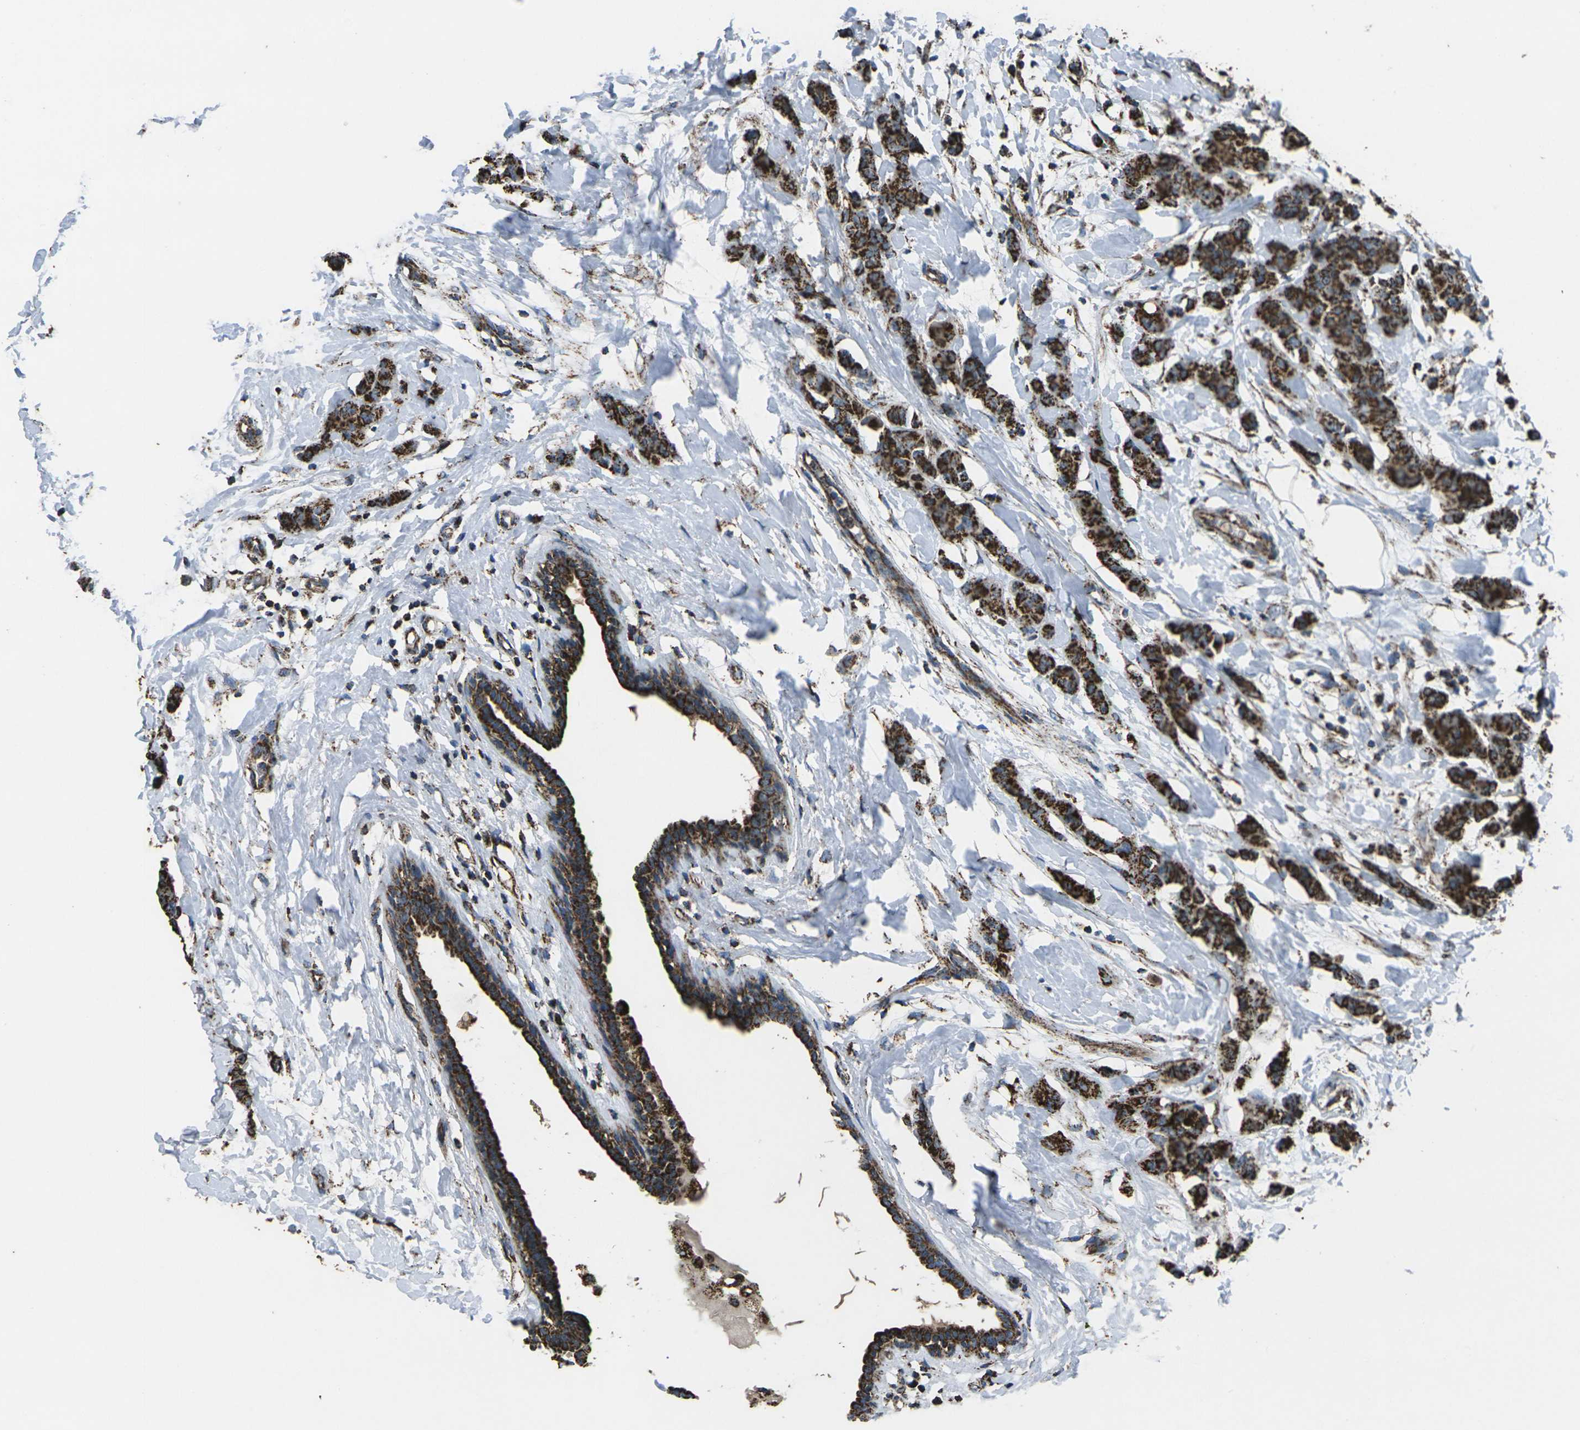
{"staining": {"intensity": "strong", "quantity": ">75%", "location": "cytoplasmic/membranous"}, "tissue": "breast cancer", "cell_type": "Tumor cells", "image_type": "cancer", "snomed": [{"axis": "morphology", "description": "Normal tissue, NOS"}, {"axis": "morphology", "description": "Duct carcinoma"}, {"axis": "topography", "description": "Breast"}], "caption": "Immunohistochemistry histopathology image of invasive ductal carcinoma (breast) stained for a protein (brown), which displays high levels of strong cytoplasmic/membranous expression in about >75% of tumor cells.", "gene": "KLHL5", "patient": {"sex": "female", "age": 40}}